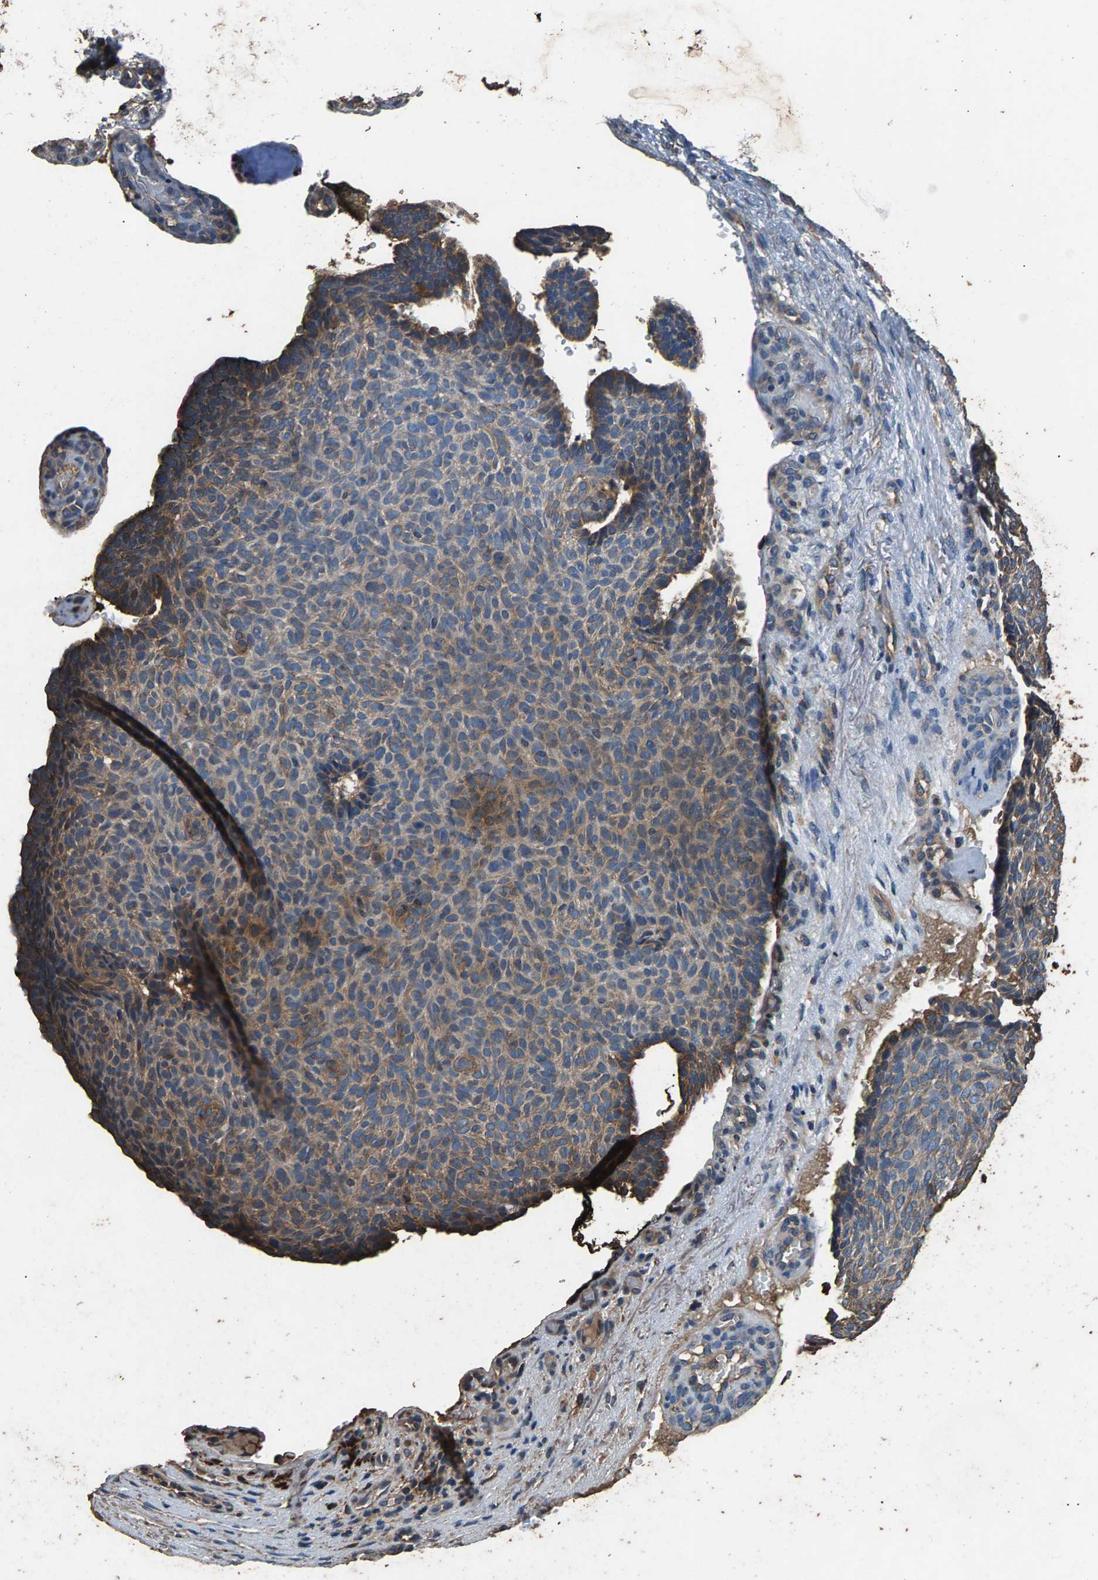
{"staining": {"intensity": "weak", "quantity": "<25%", "location": "cytoplasmic/membranous"}, "tissue": "skin cancer", "cell_type": "Tumor cells", "image_type": "cancer", "snomed": [{"axis": "morphology", "description": "Basal cell carcinoma"}, {"axis": "topography", "description": "Skin"}], "caption": "High magnification brightfield microscopy of basal cell carcinoma (skin) stained with DAB (3,3'-diaminobenzidine) (brown) and counterstained with hematoxylin (blue): tumor cells show no significant expression. (DAB IHC with hematoxylin counter stain).", "gene": "MRPL27", "patient": {"sex": "male", "age": 61}}